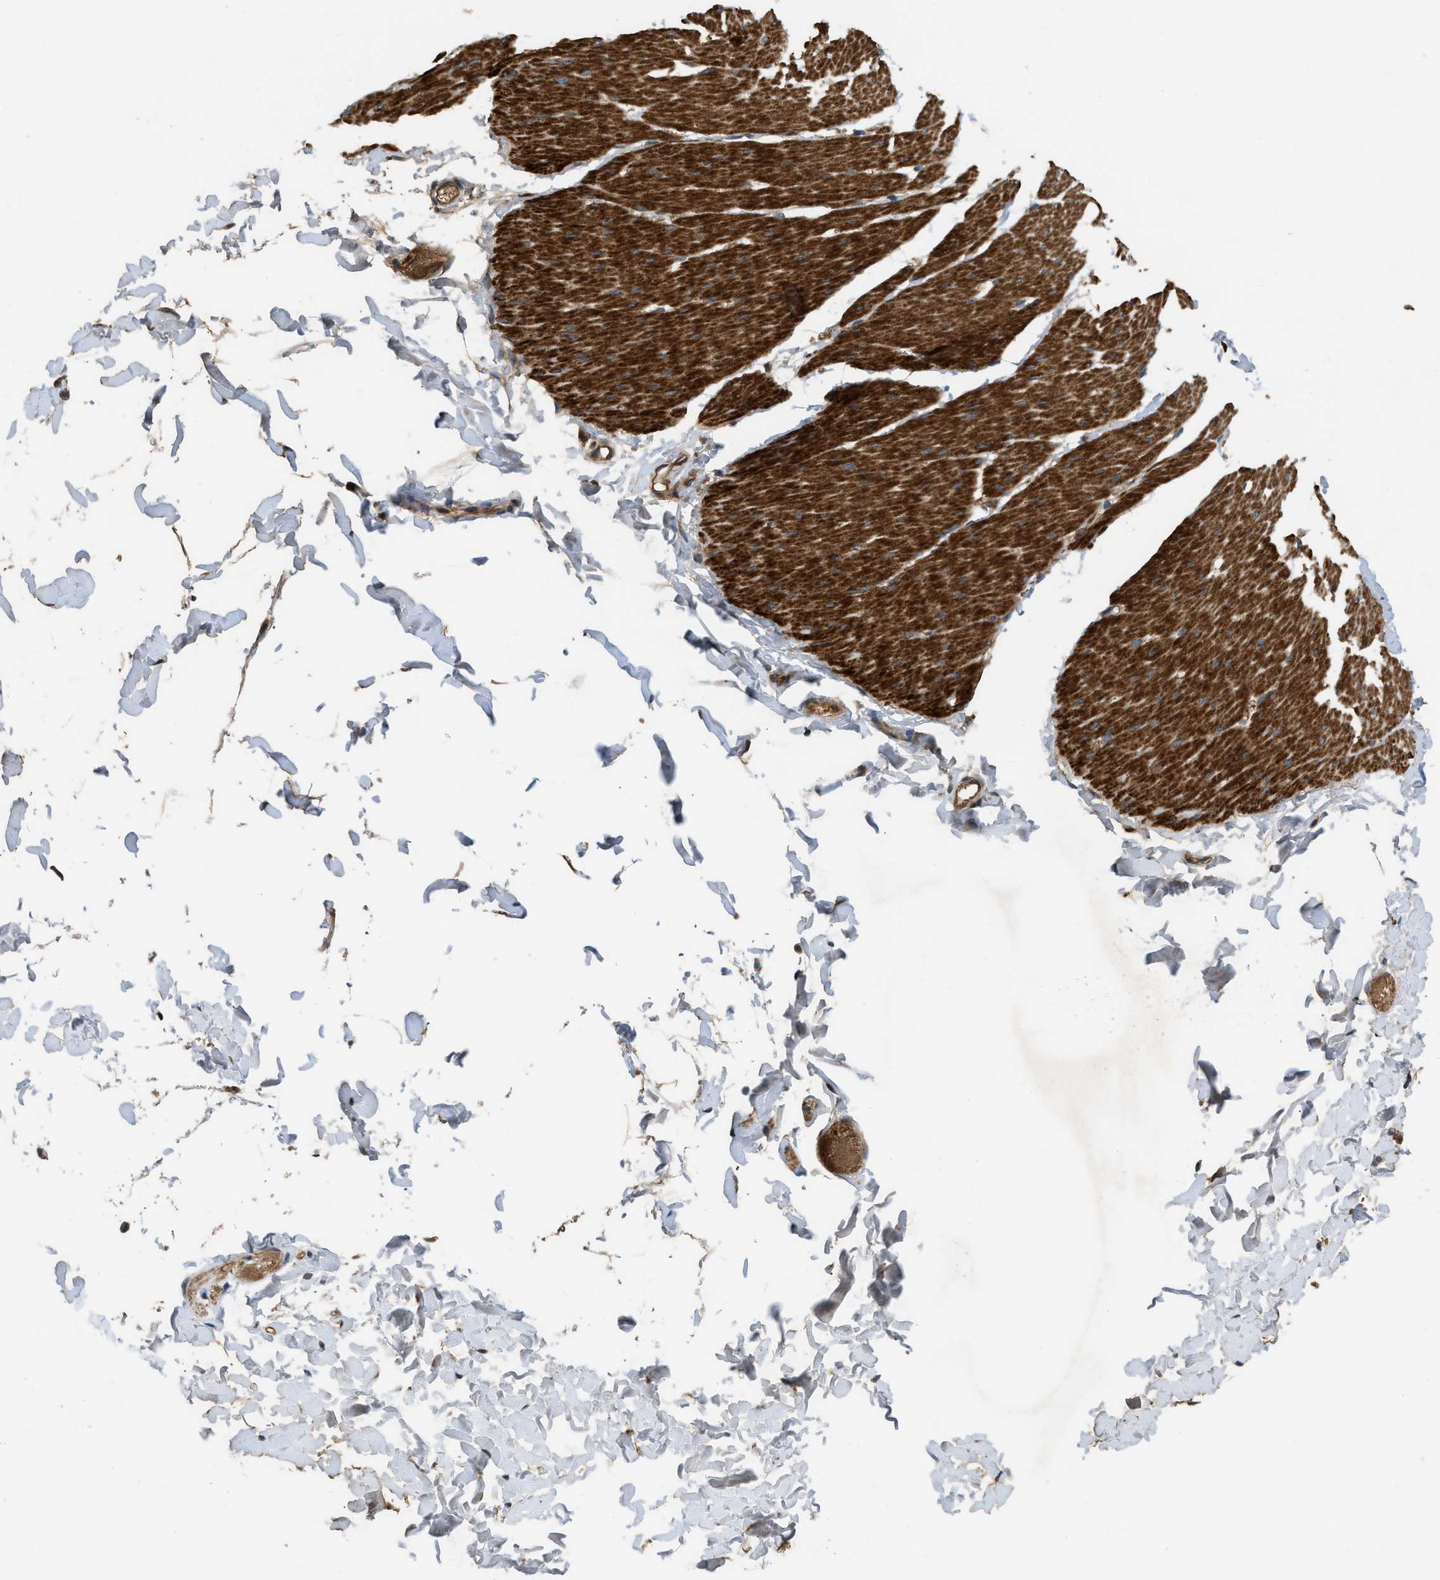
{"staining": {"intensity": "strong", "quantity": ">75%", "location": "cytoplasmic/membranous"}, "tissue": "smooth muscle", "cell_type": "Smooth muscle cells", "image_type": "normal", "snomed": [{"axis": "morphology", "description": "Normal tissue, NOS"}, {"axis": "topography", "description": "Smooth muscle"}, {"axis": "topography", "description": "Colon"}], "caption": "Smooth muscle stained with a brown dye demonstrates strong cytoplasmic/membranous positive expression in about >75% of smooth muscle cells.", "gene": "CNNM3", "patient": {"sex": "male", "age": 67}}